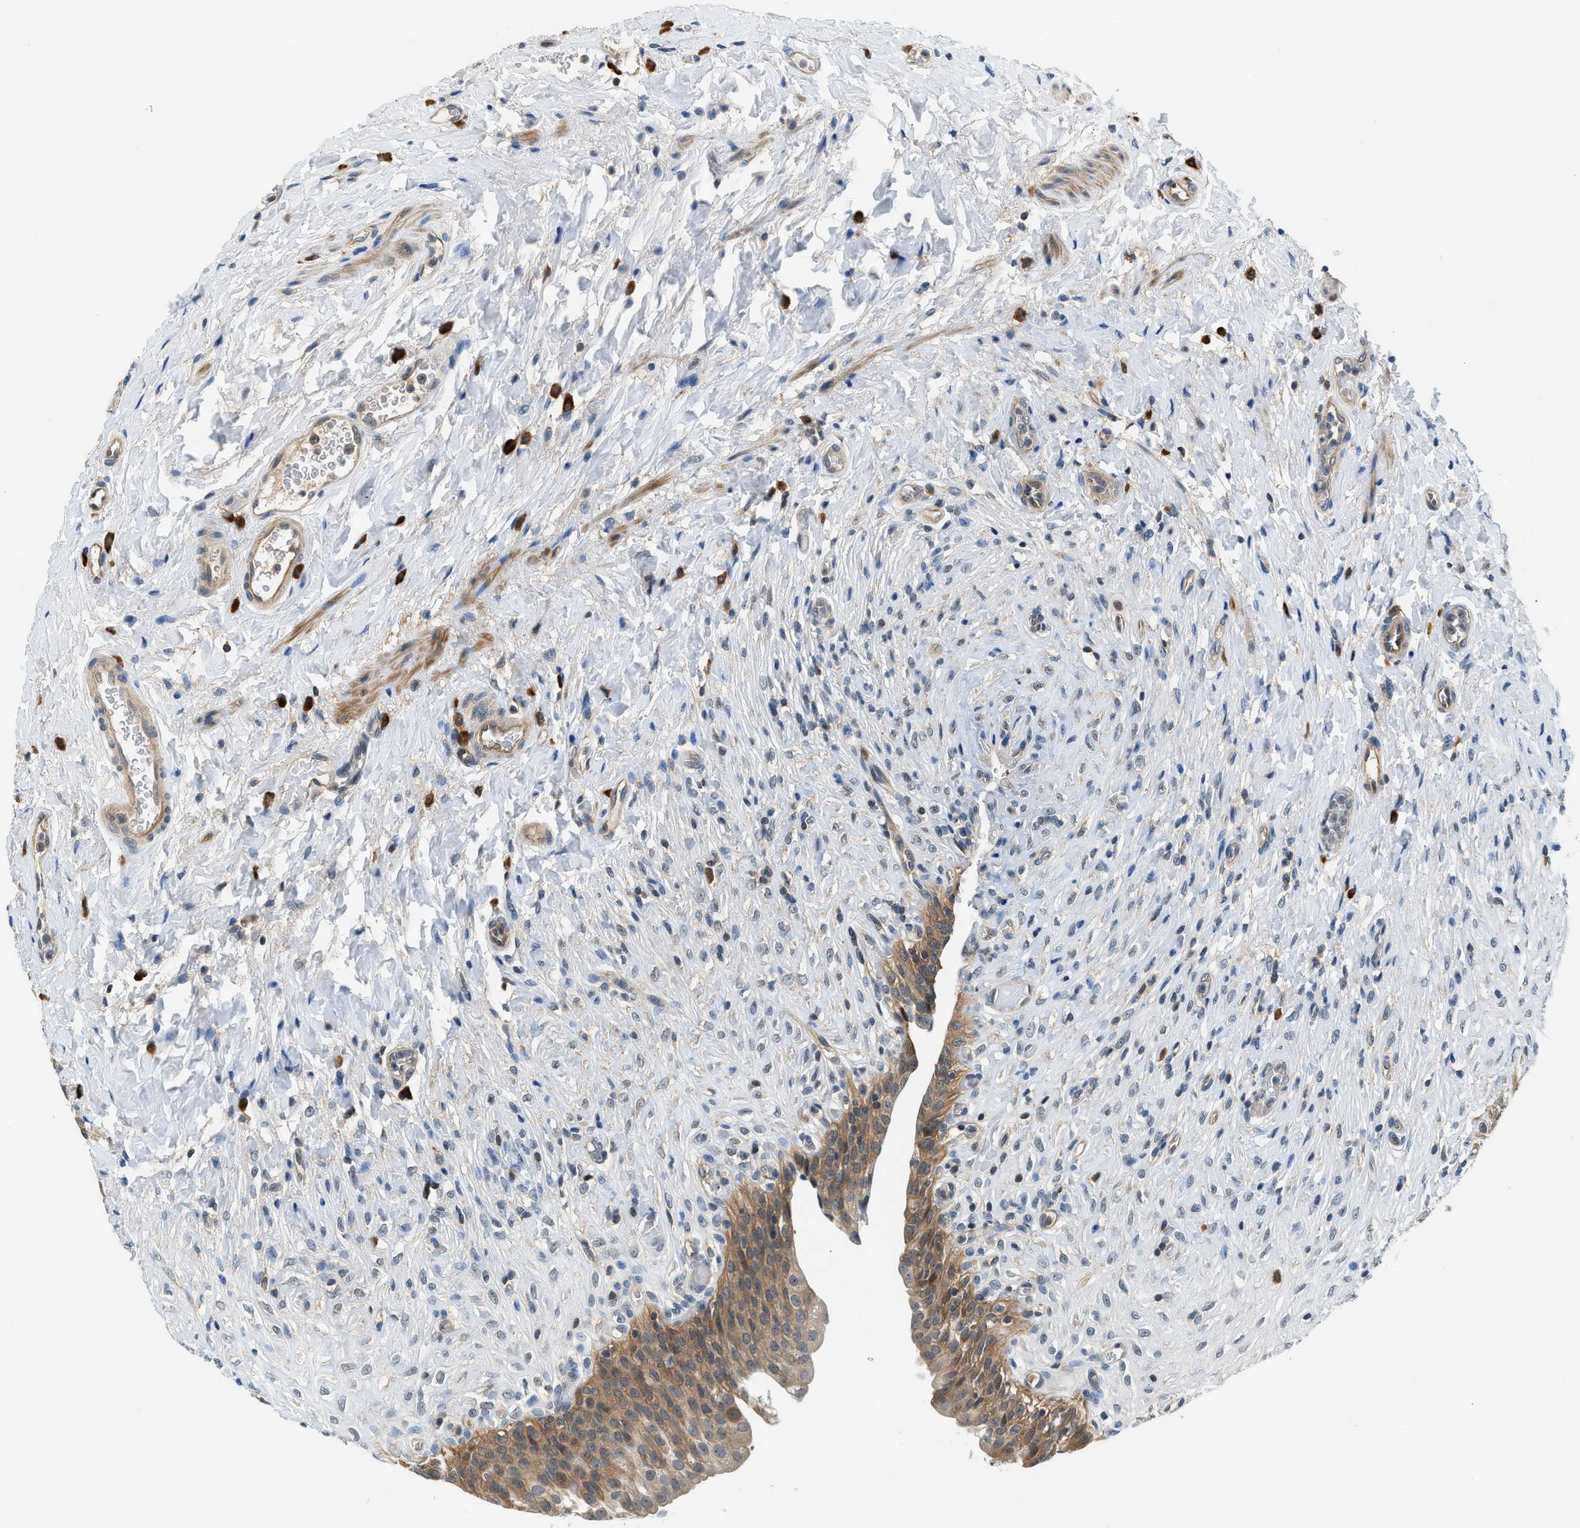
{"staining": {"intensity": "moderate", "quantity": ">75%", "location": "cytoplasmic/membranous"}, "tissue": "urinary bladder", "cell_type": "Urothelial cells", "image_type": "normal", "snomed": [{"axis": "morphology", "description": "Urothelial carcinoma, High grade"}, {"axis": "topography", "description": "Urinary bladder"}], "caption": "High-magnification brightfield microscopy of benign urinary bladder stained with DAB (brown) and counterstained with hematoxylin (blue). urothelial cells exhibit moderate cytoplasmic/membranous staining is seen in approximately>75% of cells. The protein of interest is stained brown, and the nuclei are stained in blue (DAB (3,3'-diaminobenzidine) IHC with brightfield microscopy, high magnification).", "gene": "CBLB", "patient": {"sex": "male", "age": 46}}